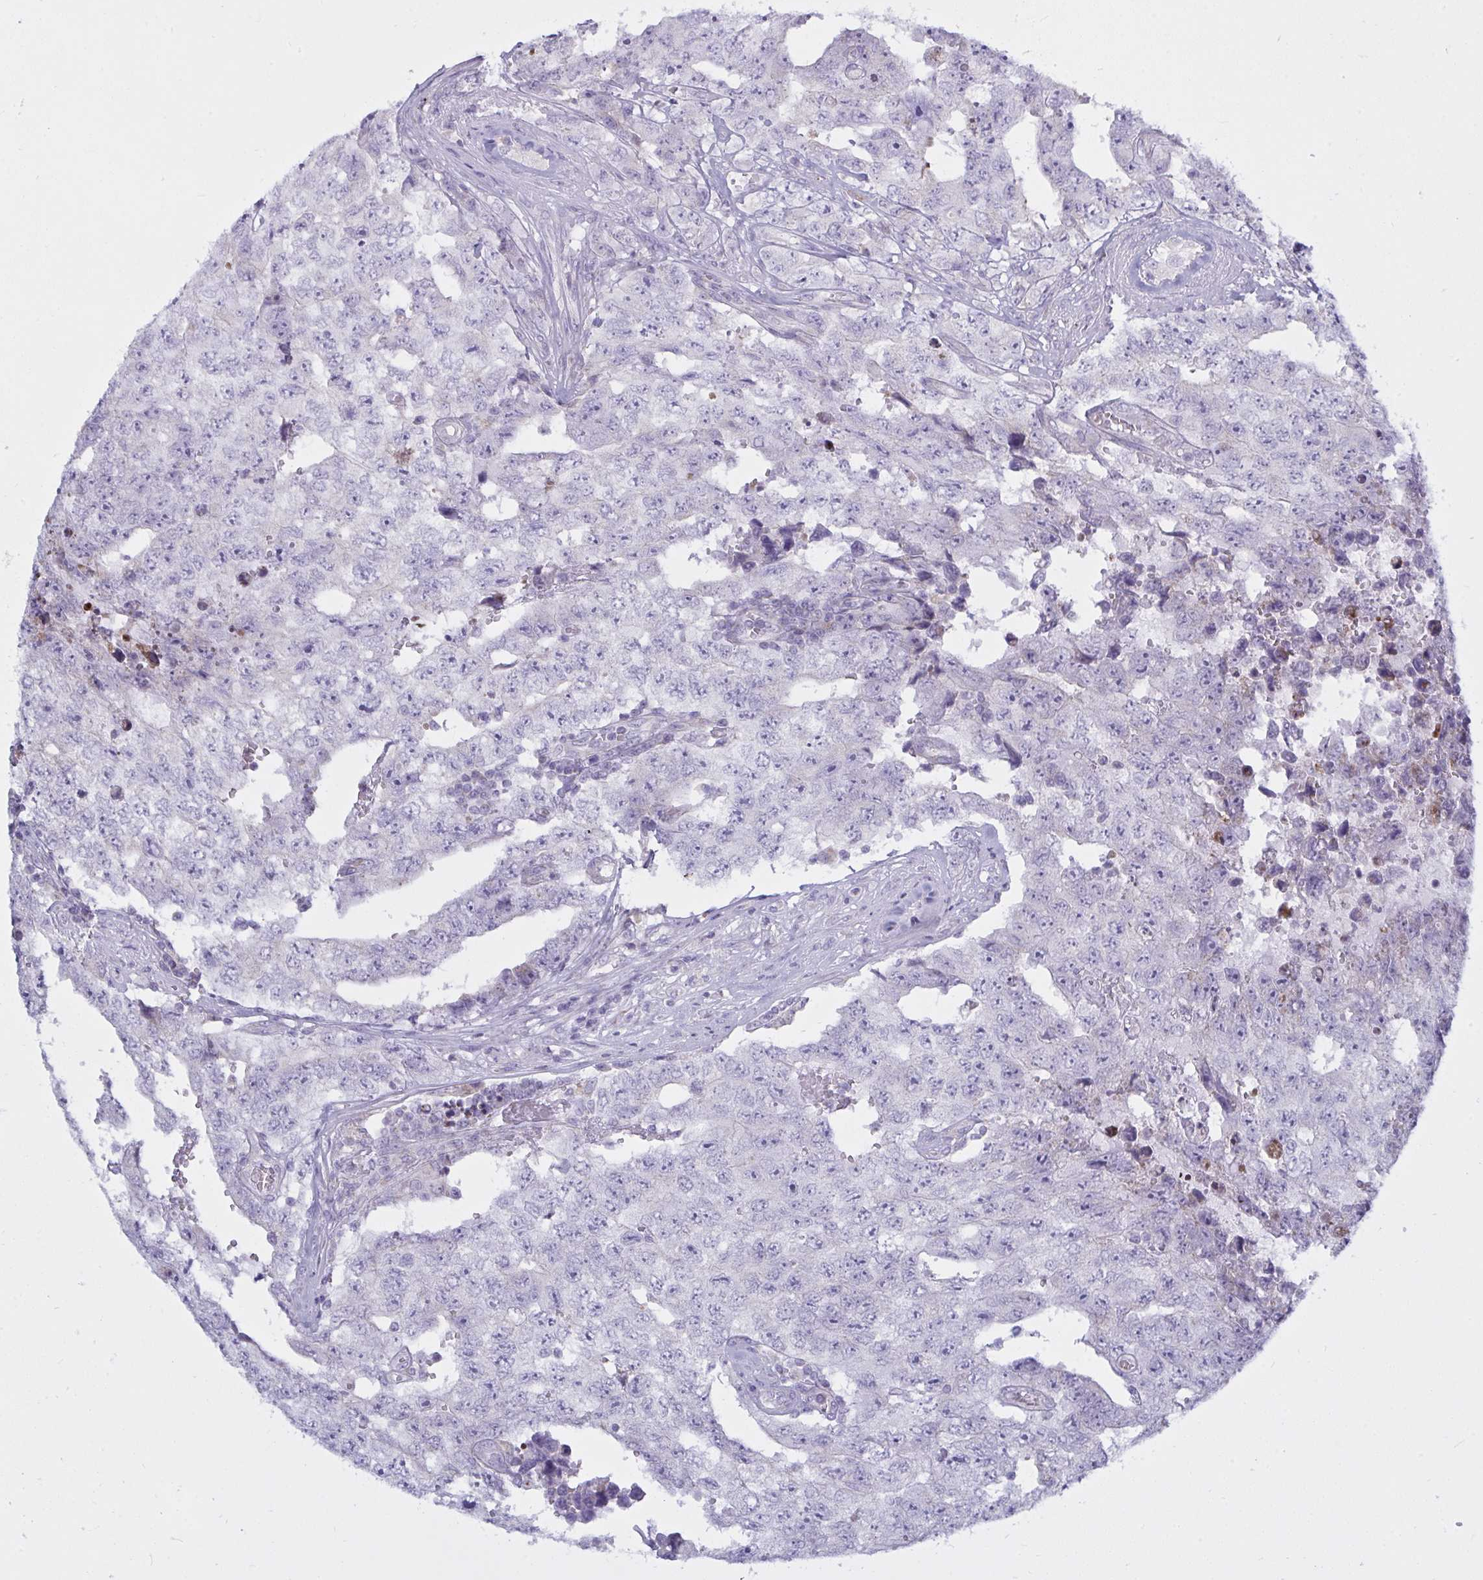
{"staining": {"intensity": "negative", "quantity": "none", "location": "none"}, "tissue": "testis cancer", "cell_type": "Tumor cells", "image_type": "cancer", "snomed": [{"axis": "morphology", "description": "Normal tissue, NOS"}, {"axis": "morphology", "description": "Carcinoma, Embryonal, NOS"}, {"axis": "topography", "description": "Testis"}, {"axis": "topography", "description": "Epididymis"}], "caption": "Immunohistochemical staining of human testis embryonal carcinoma demonstrates no significant expression in tumor cells.", "gene": "ATG9A", "patient": {"sex": "male", "age": 25}}